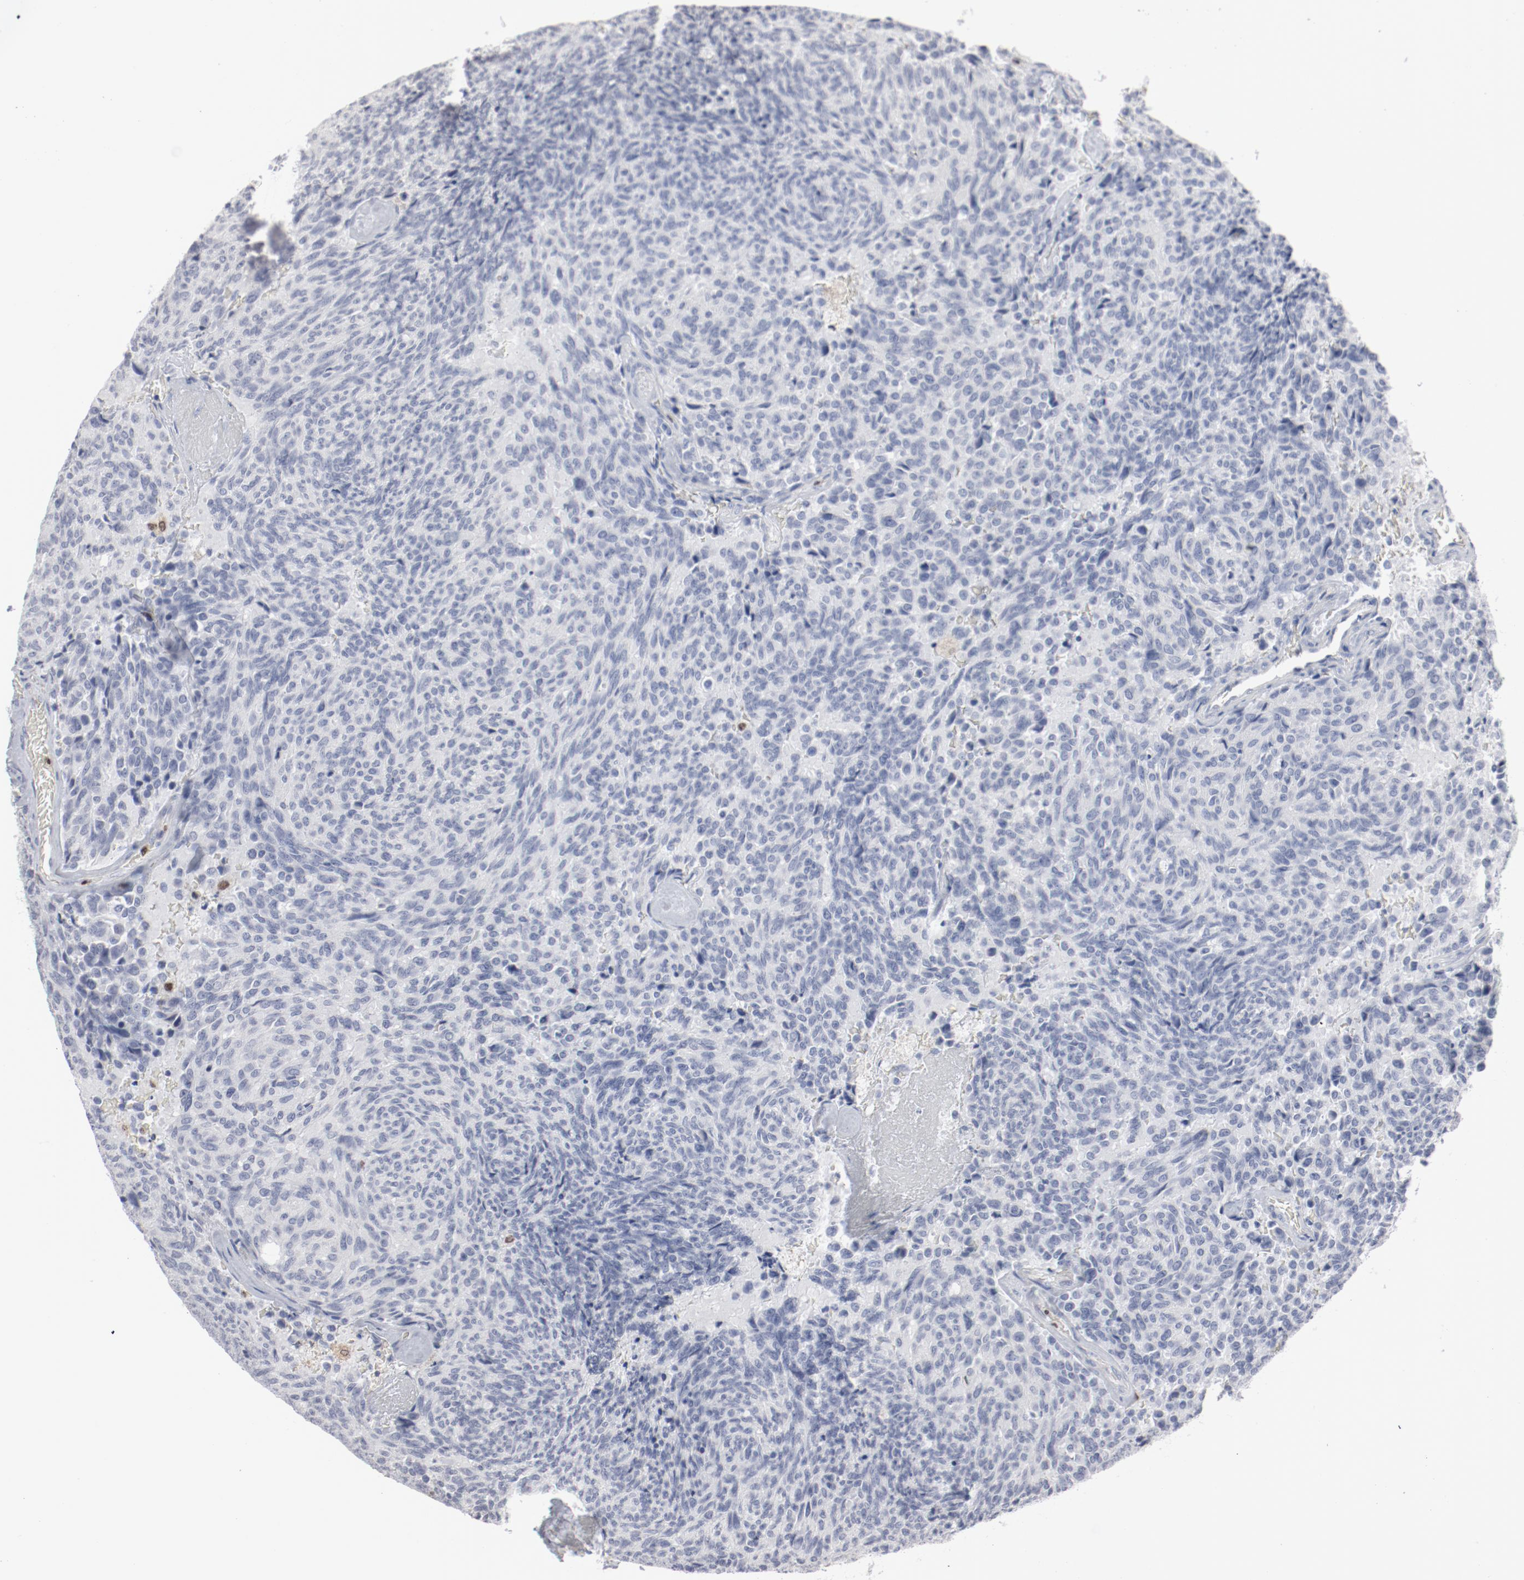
{"staining": {"intensity": "negative", "quantity": "none", "location": "none"}, "tissue": "carcinoid", "cell_type": "Tumor cells", "image_type": "cancer", "snomed": [{"axis": "morphology", "description": "Carcinoid, malignant, NOS"}, {"axis": "topography", "description": "Pancreas"}], "caption": "This is a image of immunohistochemistry (IHC) staining of malignant carcinoid, which shows no staining in tumor cells.", "gene": "SPI1", "patient": {"sex": "female", "age": 54}}